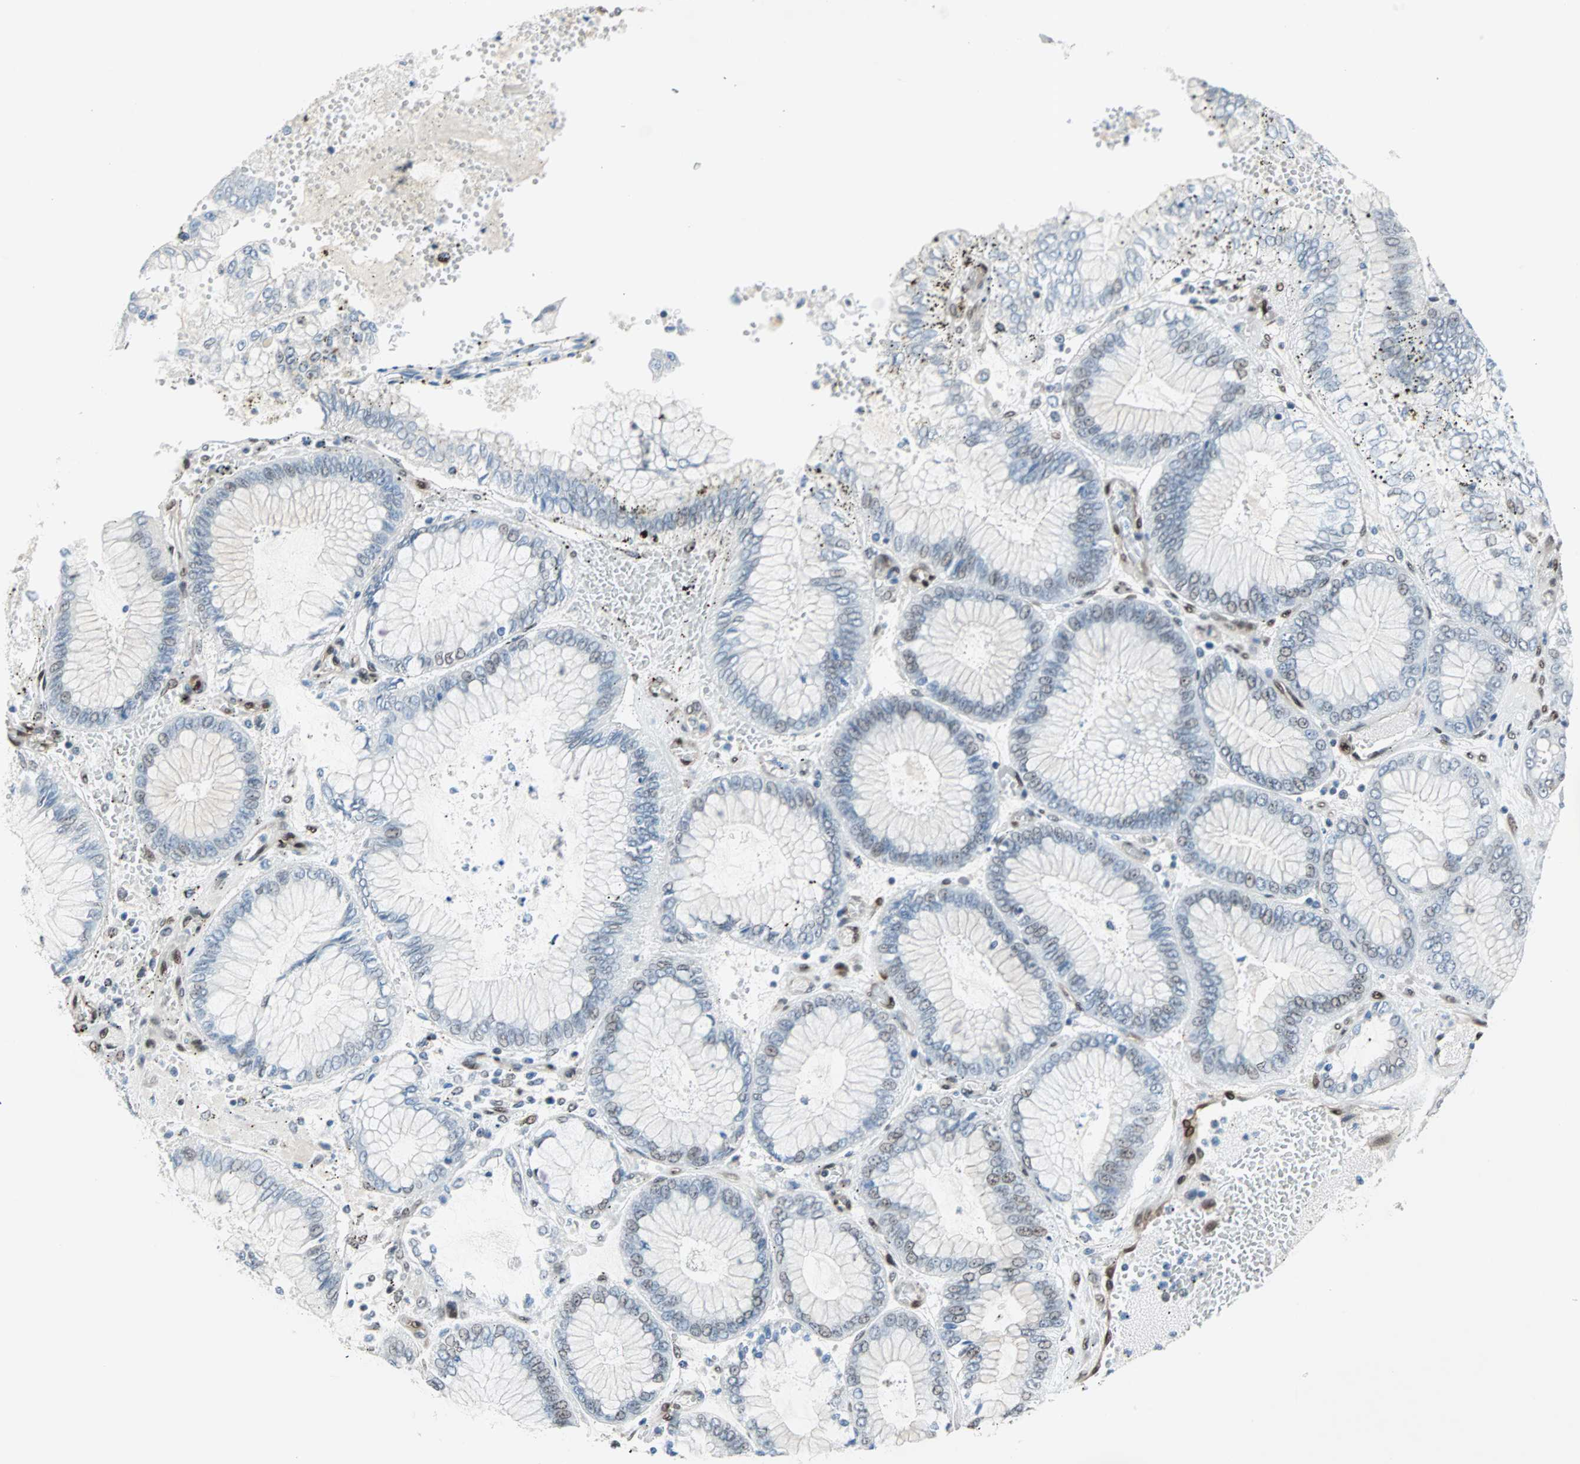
{"staining": {"intensity": "weak", "quantity": "<25%", "location": "nuclear"}, "tissue": "stomach cancer", "cell_type": "Tumor cells", "image_type": "cancer", "snomed": [{"axis": "morphology", "description": "Normal tissue, NOS"}, {"axis": "morphology", "description": "Adenocarcinoma, NOS"}, {"axis": "topography", "description": "Stomach, upper"}, {"axis": "topography", "description": "Stomach"}], "caption": "A high-resolution image shows immunohistochemistry staining of adenocarcinoma (stomach), which reveals no significant expression in tumor cells.", "gene": "WWTR1", "patient": {"sex": "male", "age": 76}}